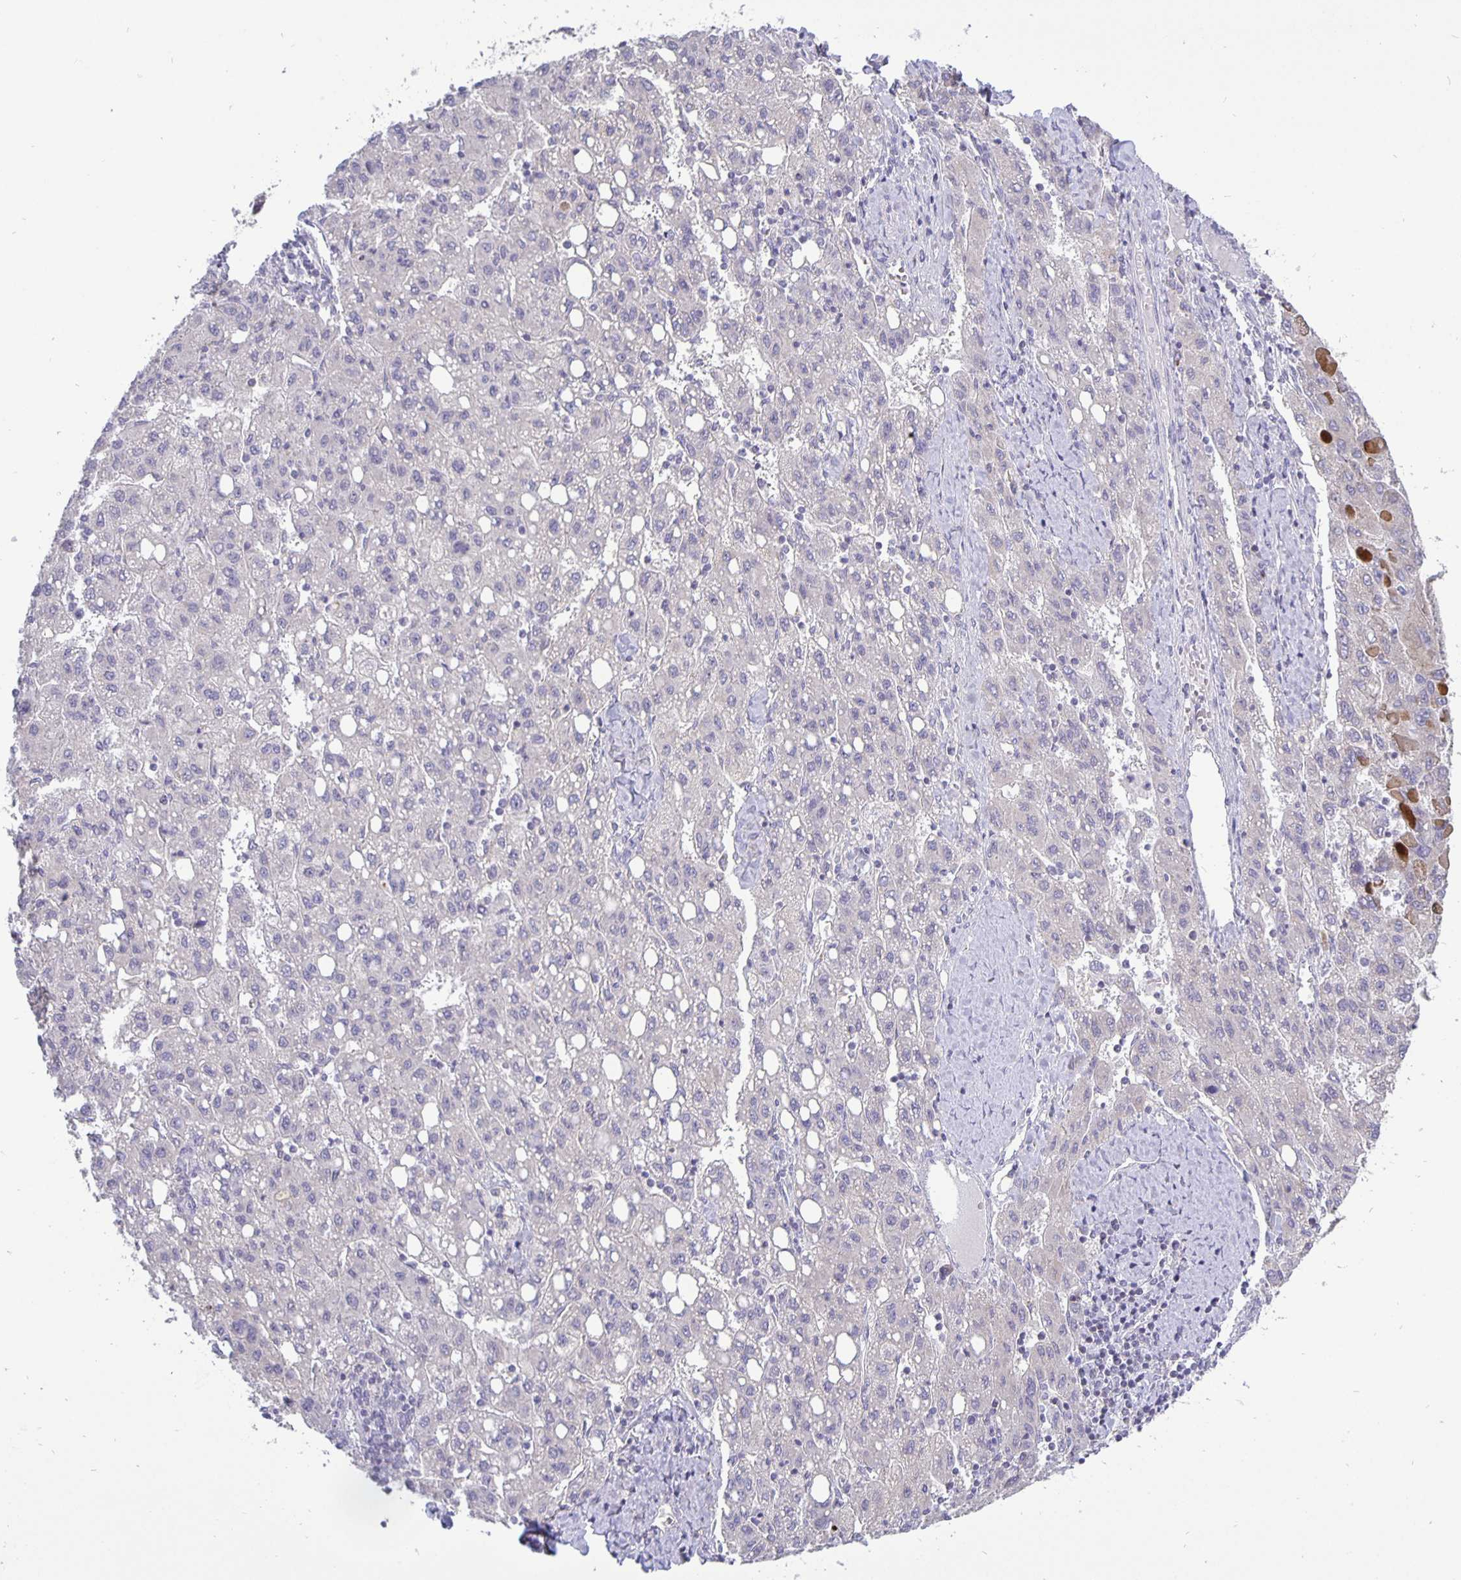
{"staining": {"intensity": "negative", "quantity": "none", "location": "none"}, "tissue": "liver cancer", "cell_type": "Tumor cells", "image_type": "cancer", "snomed": [{"axis": "morphology", "description": "Carcinoma, Hepatocellular, NOS"}, {"axis": "topography", "description": "Liver"}], "caption": "Liver cancer was stained to show a protein in brown. There is no significant positivity in tumor cells. Brightfield microscopy of immunohistochemistry (IHC) stained with DAB (3,3'-diaminobenzidine) (brown) and hematoxylin (blue), captured at high magnification.", "gene": "ERBB2", "patient": {"sex": "female", "age": 82}}